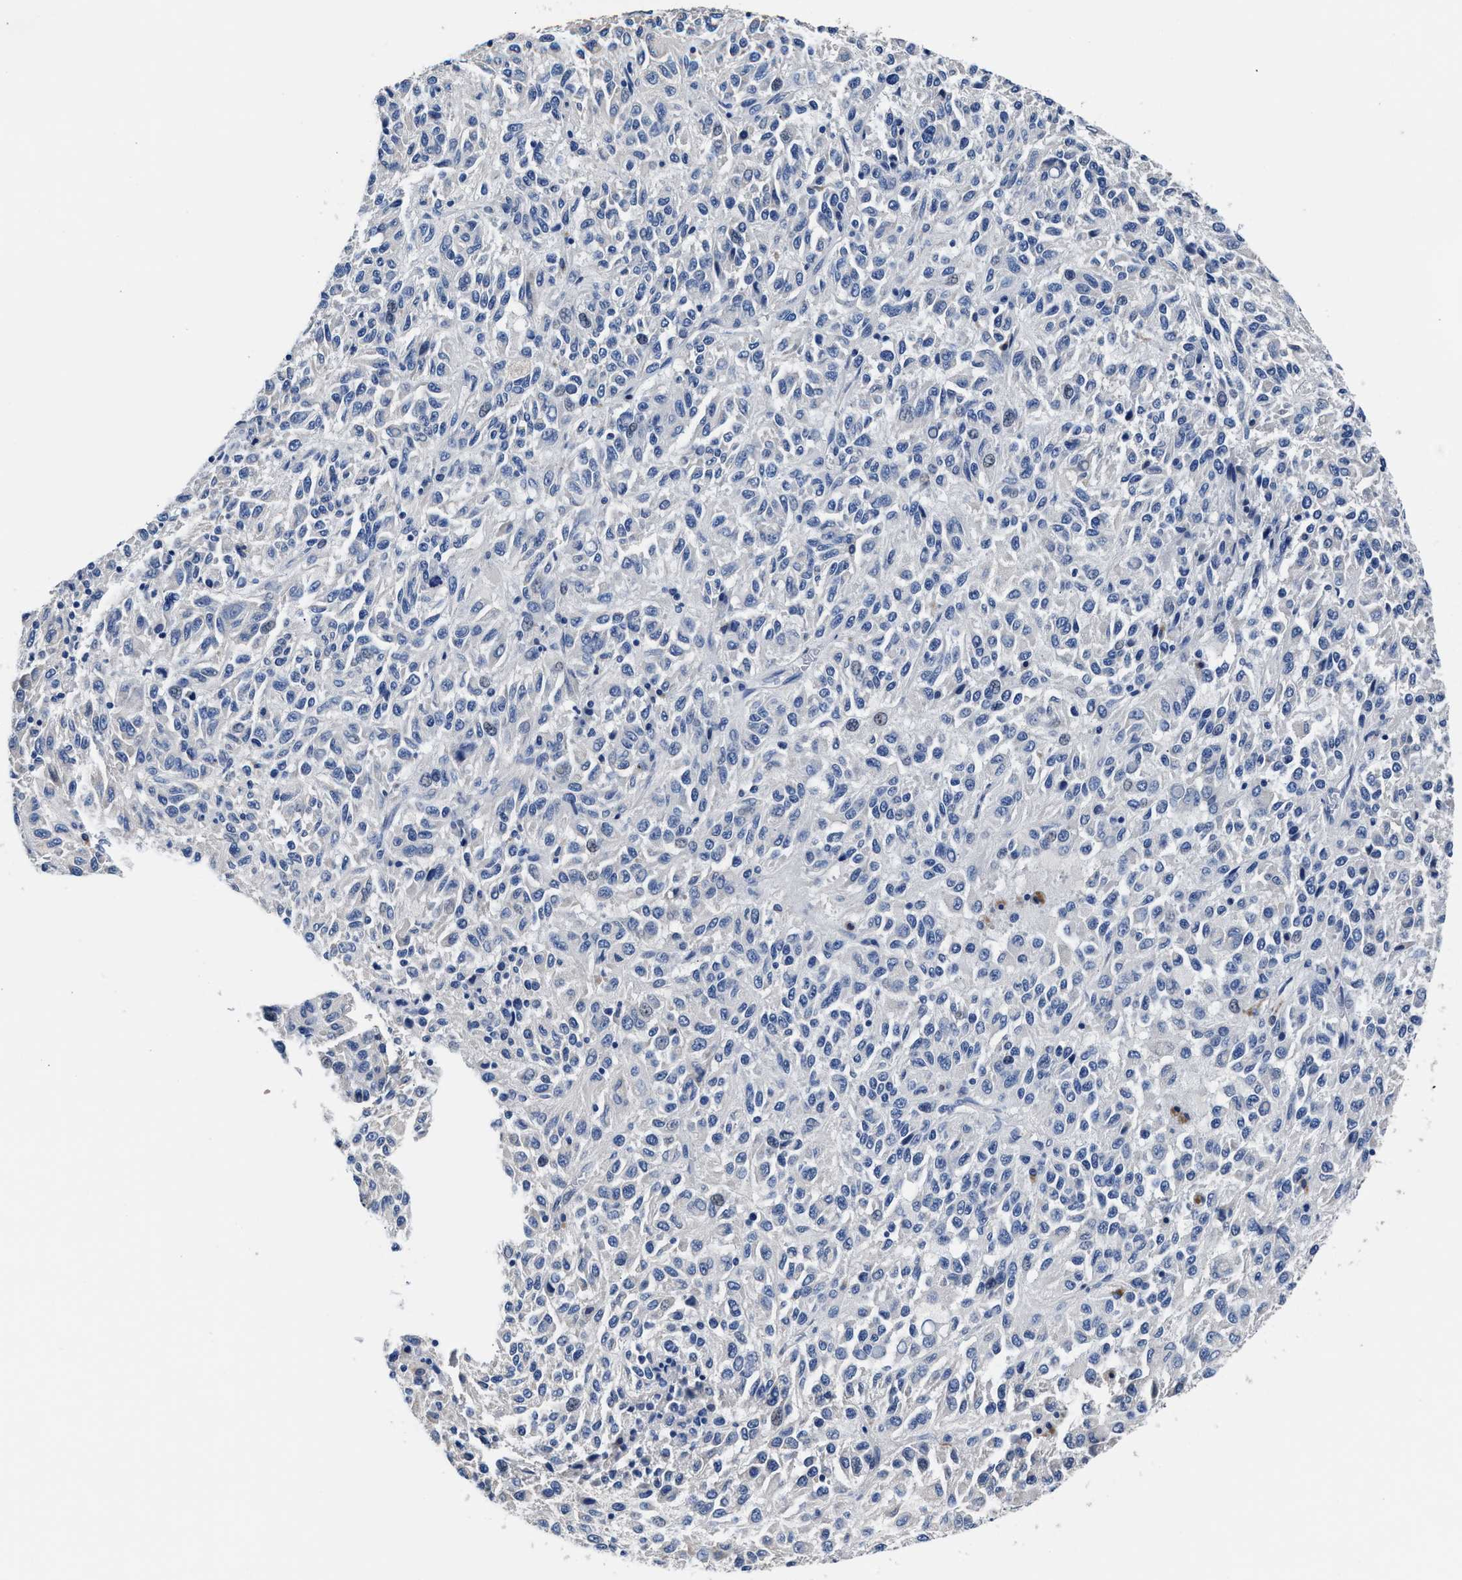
{"staining": {"intensity": "negative", "quantity": "none", "location": "none"}, "tissue": "melanoma", "cell_type": "Tumor cells", "image_type": "cancer", "snomed": [{"axis": "morphology", "description": "Malignant melanoma, Metastatic site"}, {"axis": "topography", "description": "Lung"}], "caption": "This is a micrograph of immunohistochemistry (IHC) staining of malignant melanoma (metastatic site), which shows no expression in tumor cells.", "gene": "GSTM1", "patient": {"sex": "male", "age": 64}}